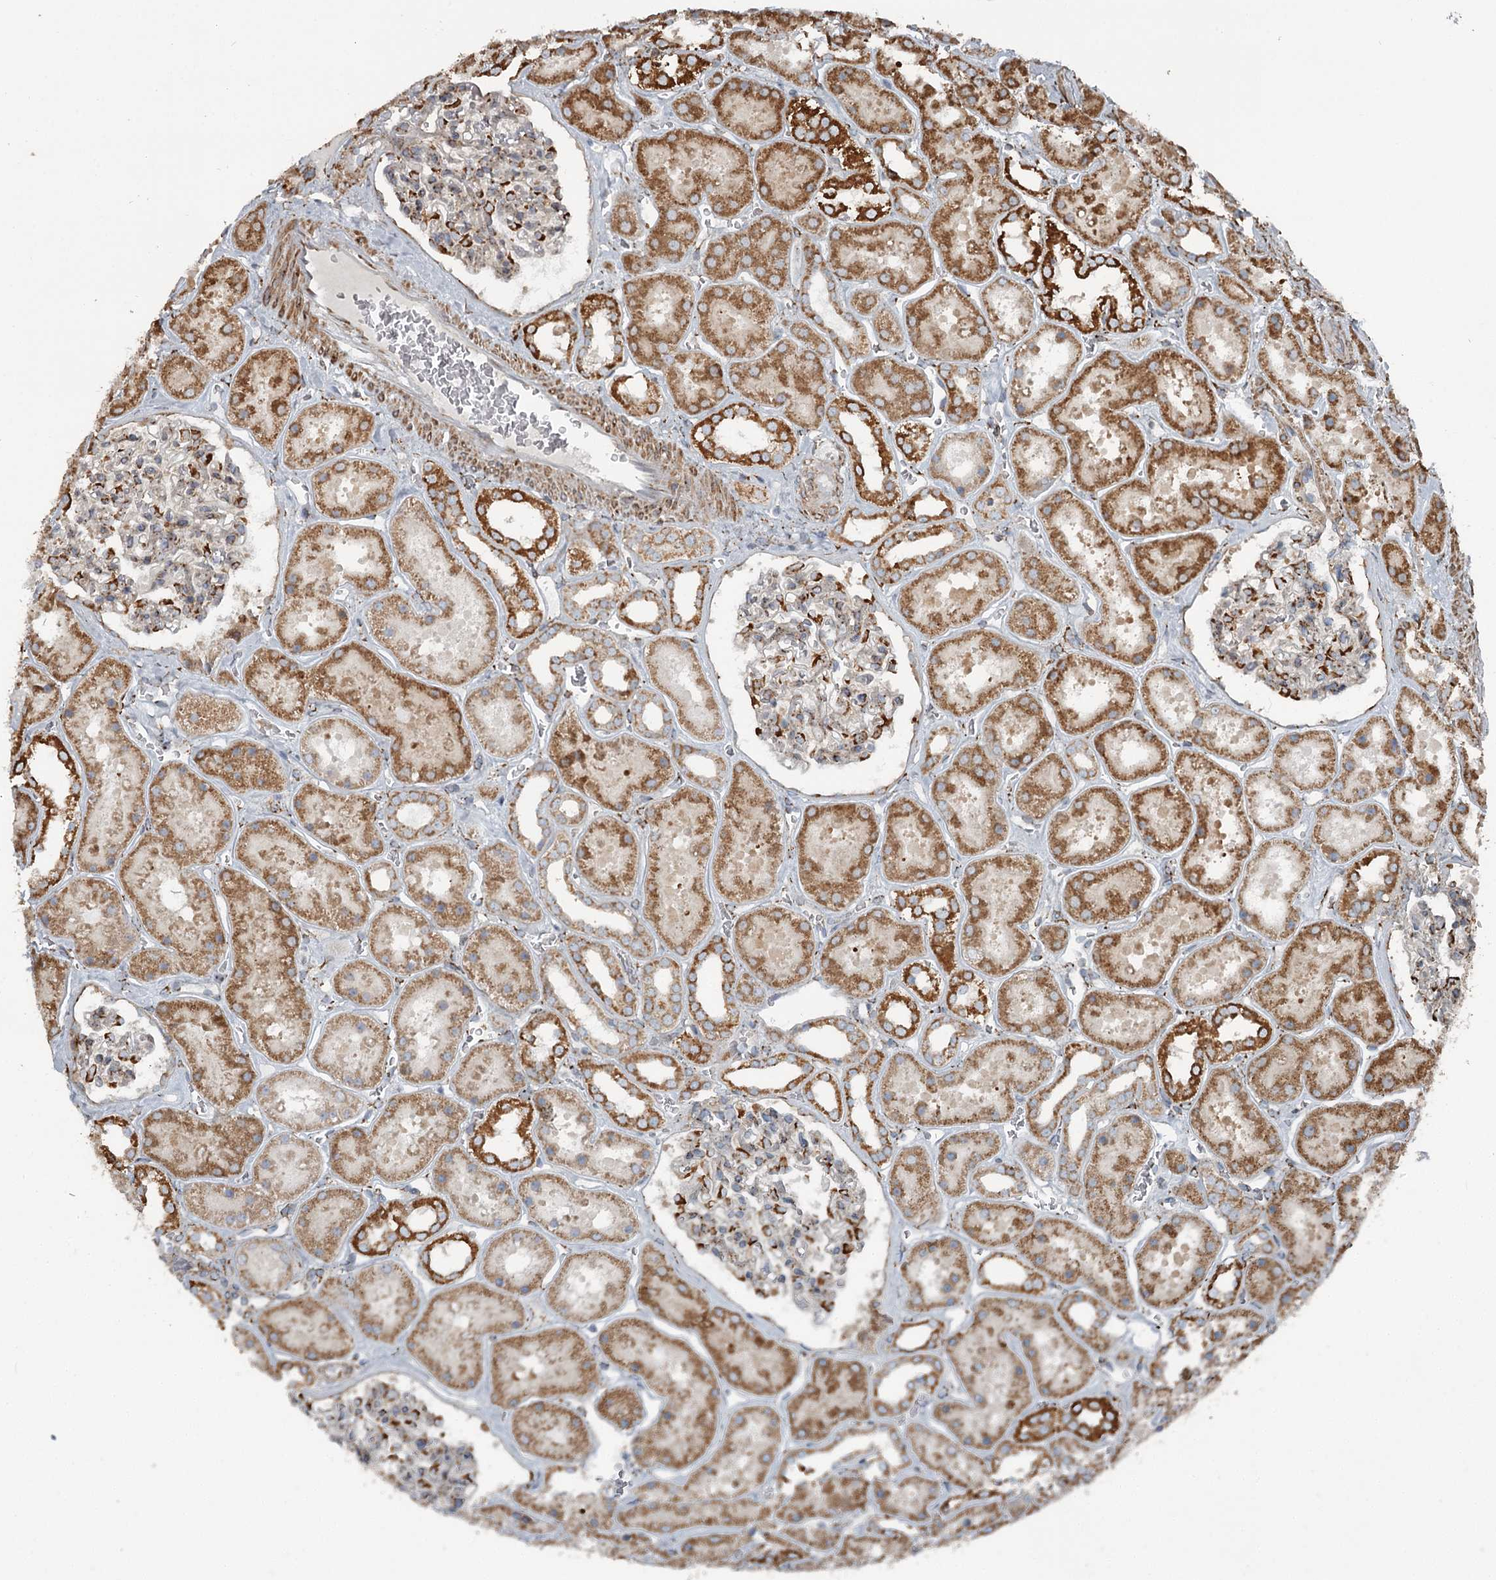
{"staining": {"intensity": "strong", "quantity": "<25%", "location": "cytoplasmic/membranous"}, "tissue": "kidney", "cell_type": "Cells in glomeruli", "image_type": "normal", "snomed": [{"axis": "morphology", "description": "Normal tissue, NOS"}, {"axis": "topography", "description": "Kidney"}], "caption": "Kidney stained with a protein marker reveals strong staining in cells in glomeruli.", "gene": "RASSF8", "patient": {"sex": "female", "age": 41}}